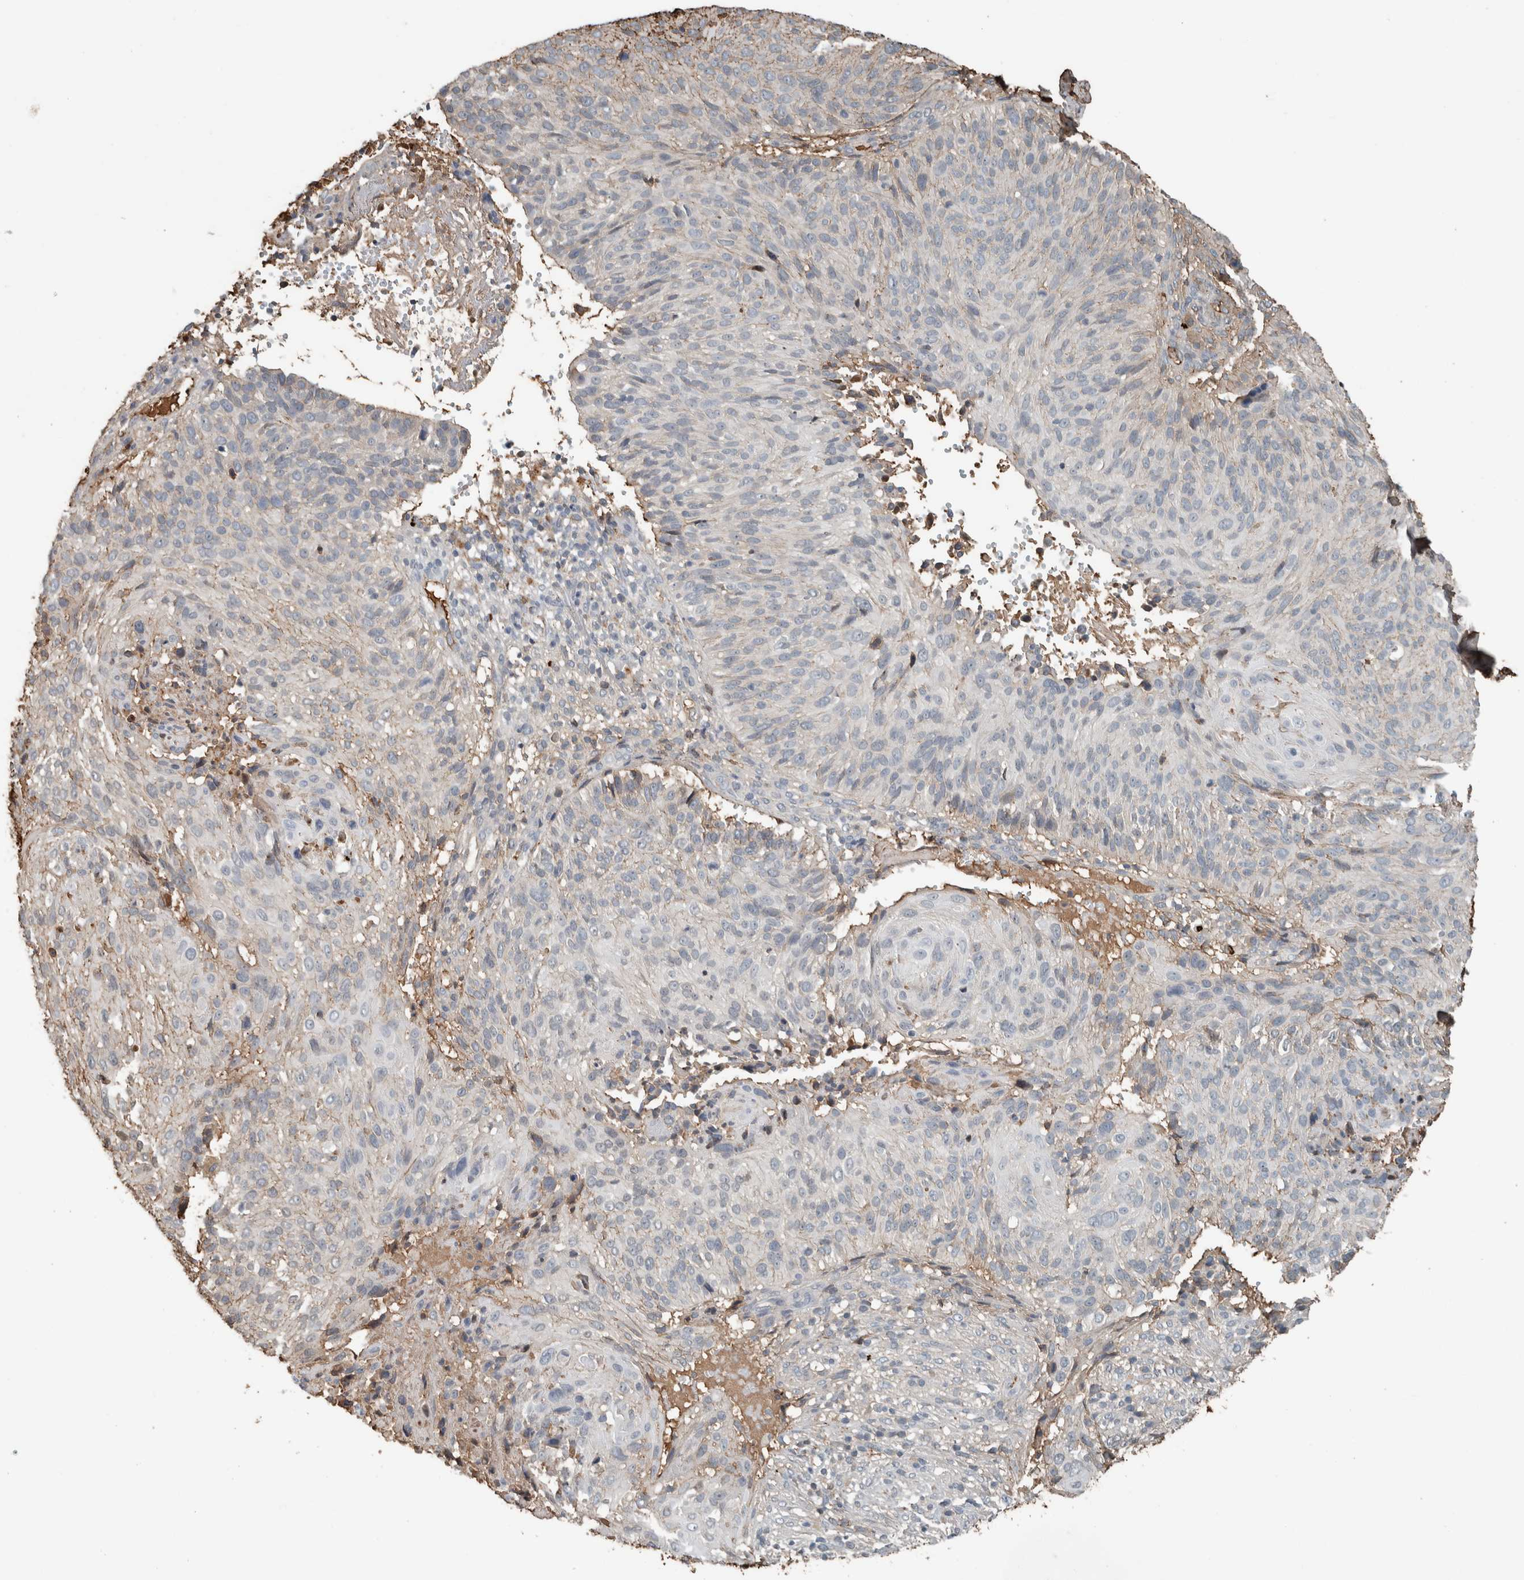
{"staining": {"intensity": "negative", "quantity": "none", "location": "none"}, "tissue": "cervical cancer", "cell_type": "Tumor cells", "image_type": "cancer", "snomed": [{"axis": "morphology", "description": "Squamous cell carcinoma, NOS"}, {"axis": "topography", "description": "Cervix"}], "caption": "Photomicrograph shows no significant protein staining in tumor cells of squamous cell carcinoma (cervical). Brightfield microscopy of immunohistochemistry stained with DAB (3,3'-diaminobenzidine) (brown) and hematoxylin (blue), captured at high magnification.", "gene": "USP34", "patient": {"sex": "female", "age": 74}}